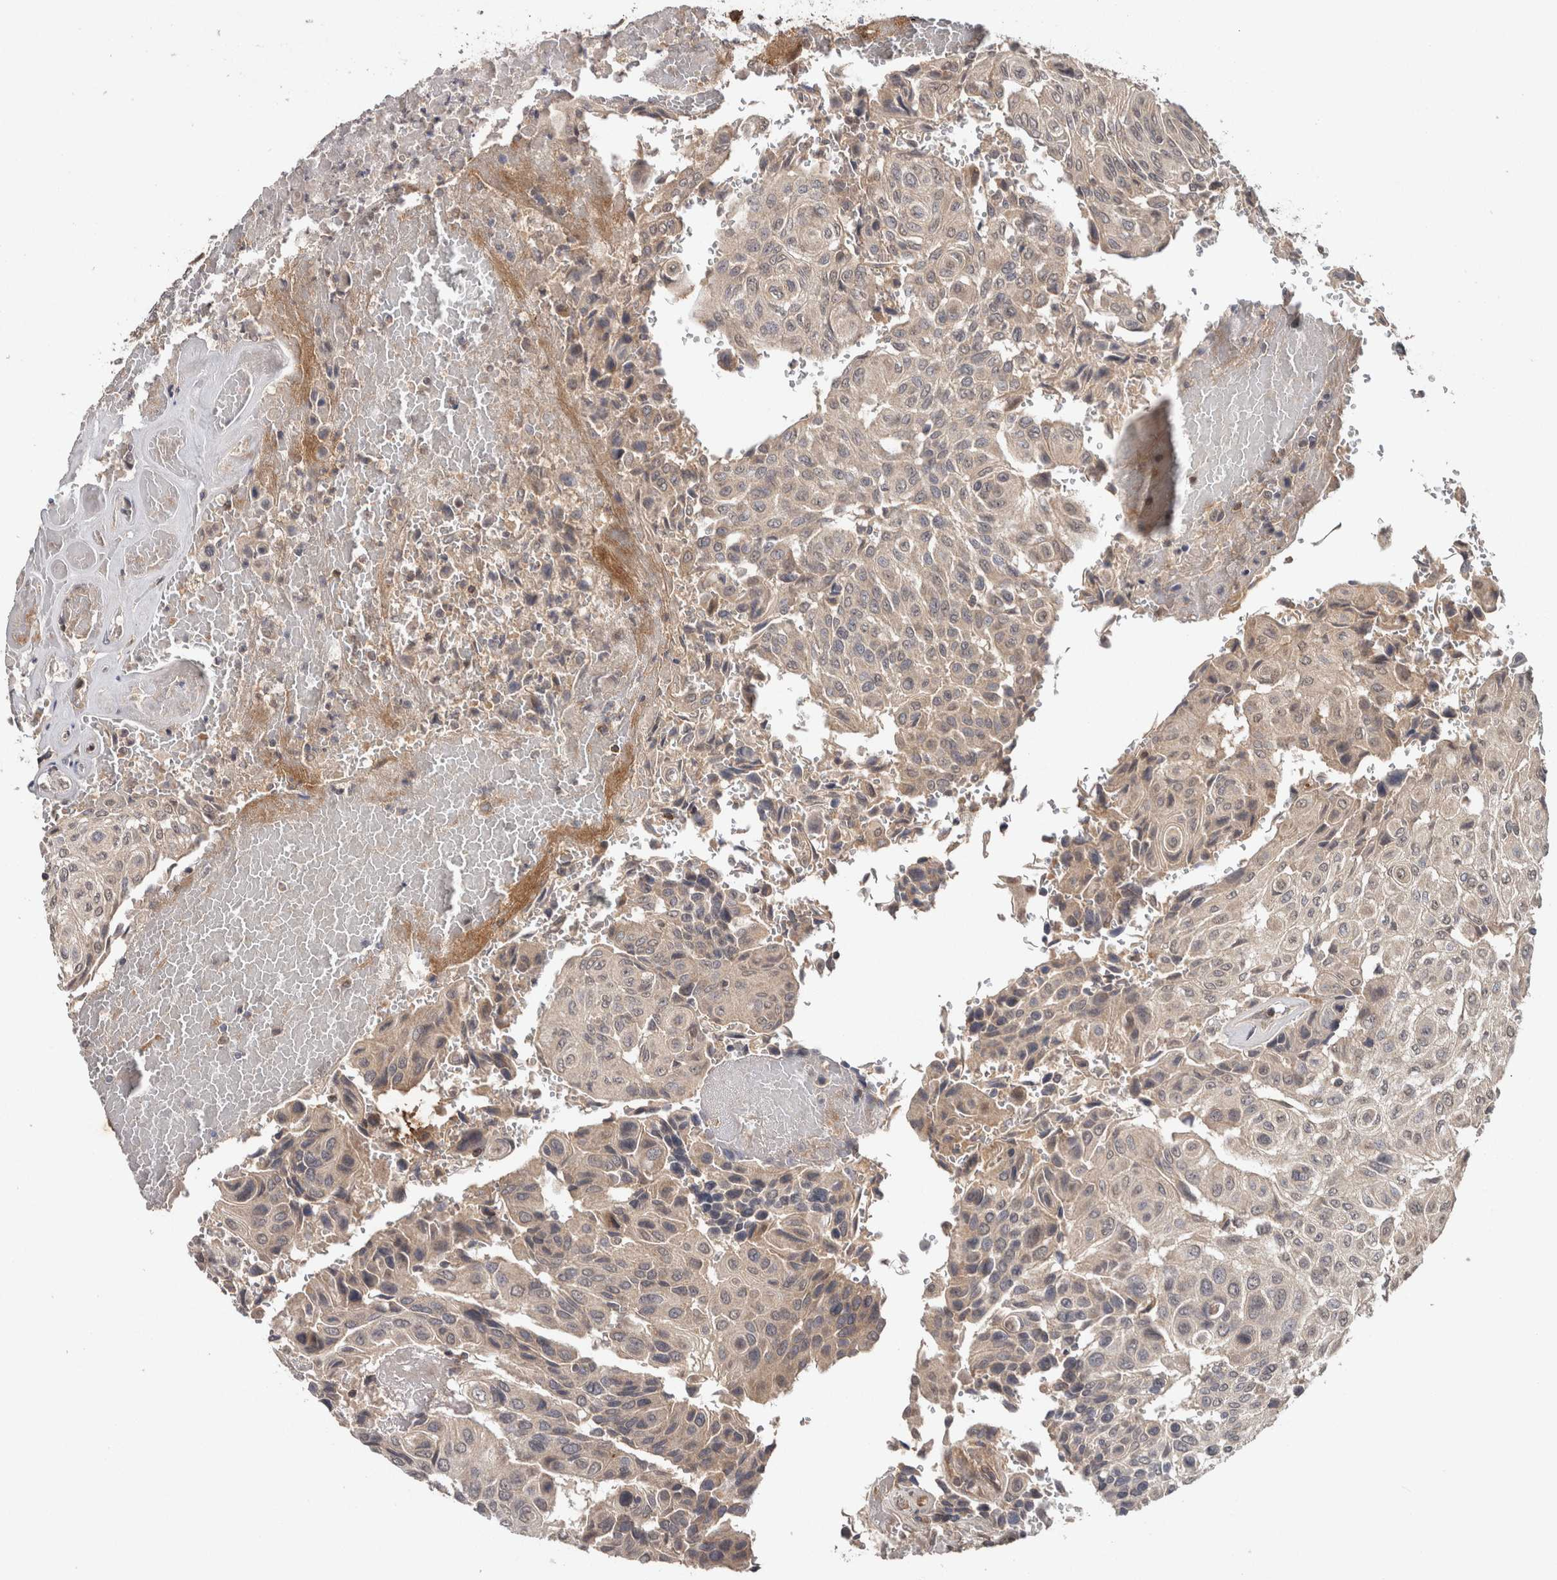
{"staining": {"intensity": "weak", "quantity": "<25%", "location": "cytoplasmic/membranous"}, "tissue": "urothelial cancer", "cell_type": "Tumor cells", "image_type": "cancer", "snomed": [{"axis": "morphology", "description": "Urothelial carcinoma, High grade"}, {"axis": "topography", "description": "Urinary bladder"}], "caption": "The image reveals no staining of tumor cells in urothelial carcinoma (high-grade). The staining was performed using DAB to visualize the protein expression in brown, while the nuclei were stained in blue with hematoxylin (Magnification: 20x).", "gene": "HMOX2", "patient": {"sex": "male", "age": 66}}